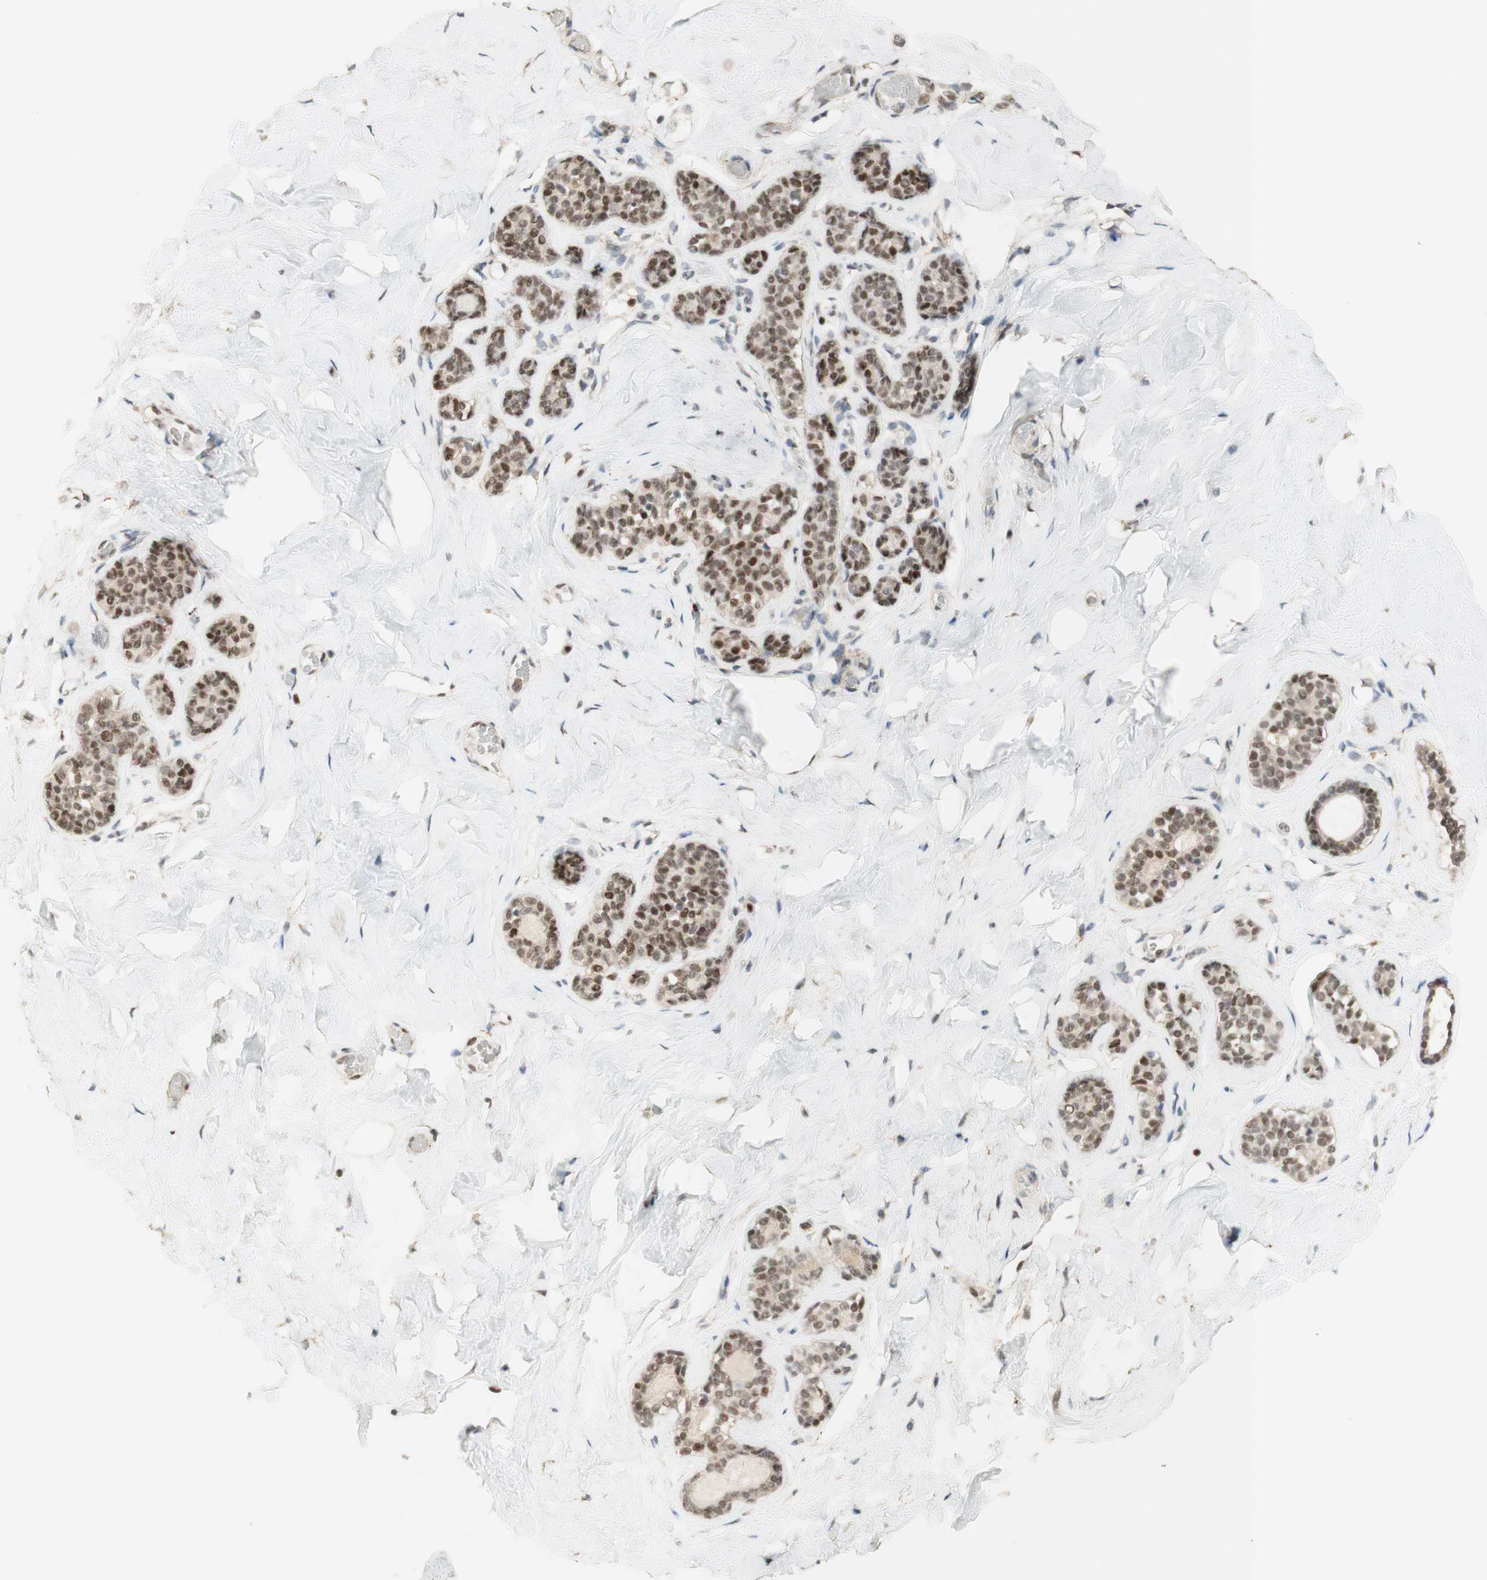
{"staining": {"intensity": "weak", "quantity": ">75%", "location": "cytoplasmic/membranous,nuclear"}, "tissue": "breast", "cell_type": "Adipocytes", "image_type": "normal", "snomed": [{"axis": "morphology", "description": "Normal tissue, NOS"}, {"axis": "topography", "description": "Breast"}], "caption": "IHC (DAB) staining of unremarkable human breast shows weak cytoplasmic/membranous,nuclear protein staining in about >75% of adipocytes. (DAB IHC with brightfield microscopy, high magnification).", "gene": "FOXP1", "patient": {"sex": "female", "age": 75}}